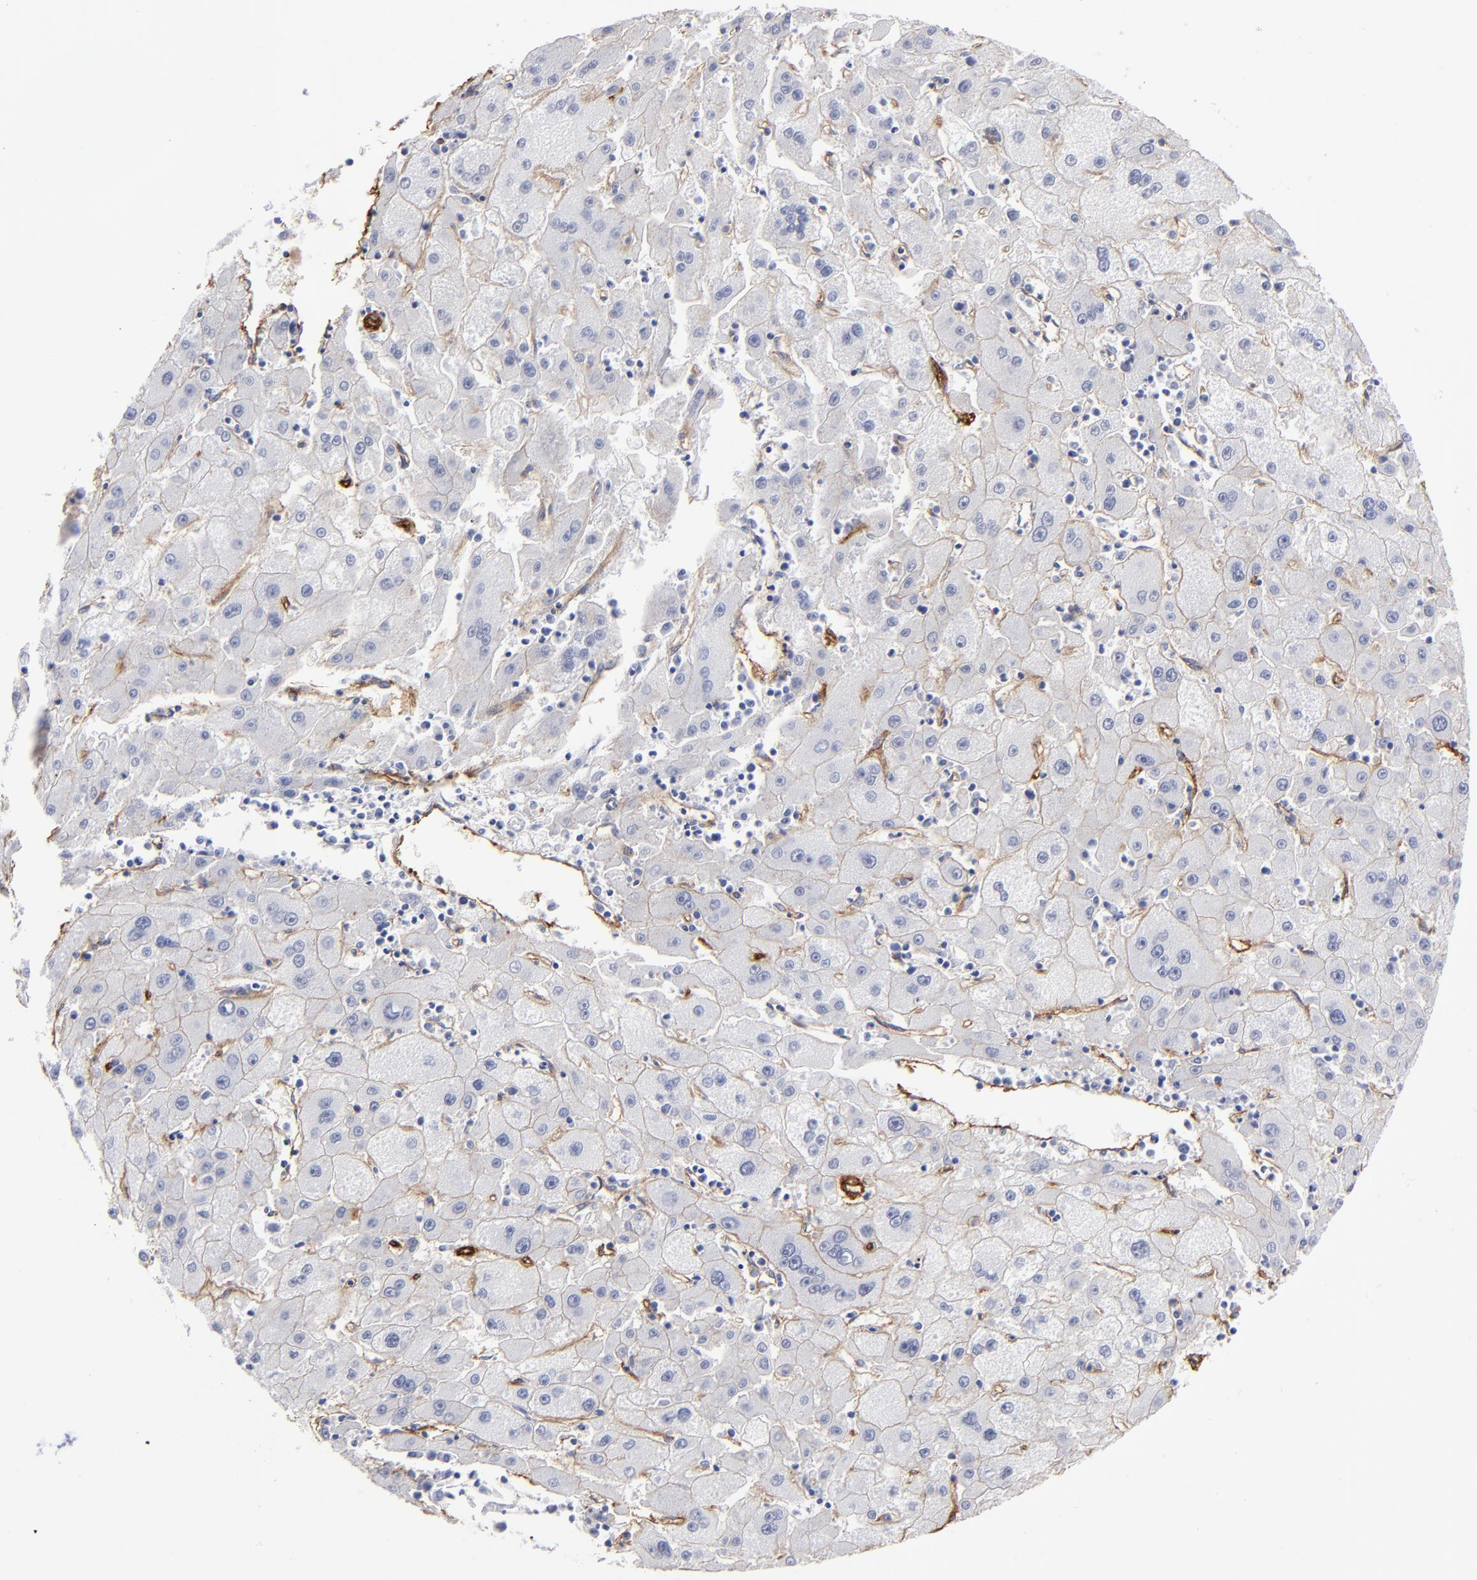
{"staining": {"intensity": "weak", "quantity": "<25%", "location": "cytoplasmic/membranous"}, "tissue": "liver cancer", "cell_type": "Tumor cells", "image_type": "cancer", "snomed": [{"axis": "morphology", "description": "Carcinoma, Hepatocellular, NOS"}, {"axis": "topography", "description": "Liver"}], "caption": "The IHC histopathology image has no significant expression in tumor cells of hepatocellular carcinoma (liver) tissue. (DAB IHC, high magnification).", "gene": "TM4SF1", "patient": {"sex": "male", "age": 72}}